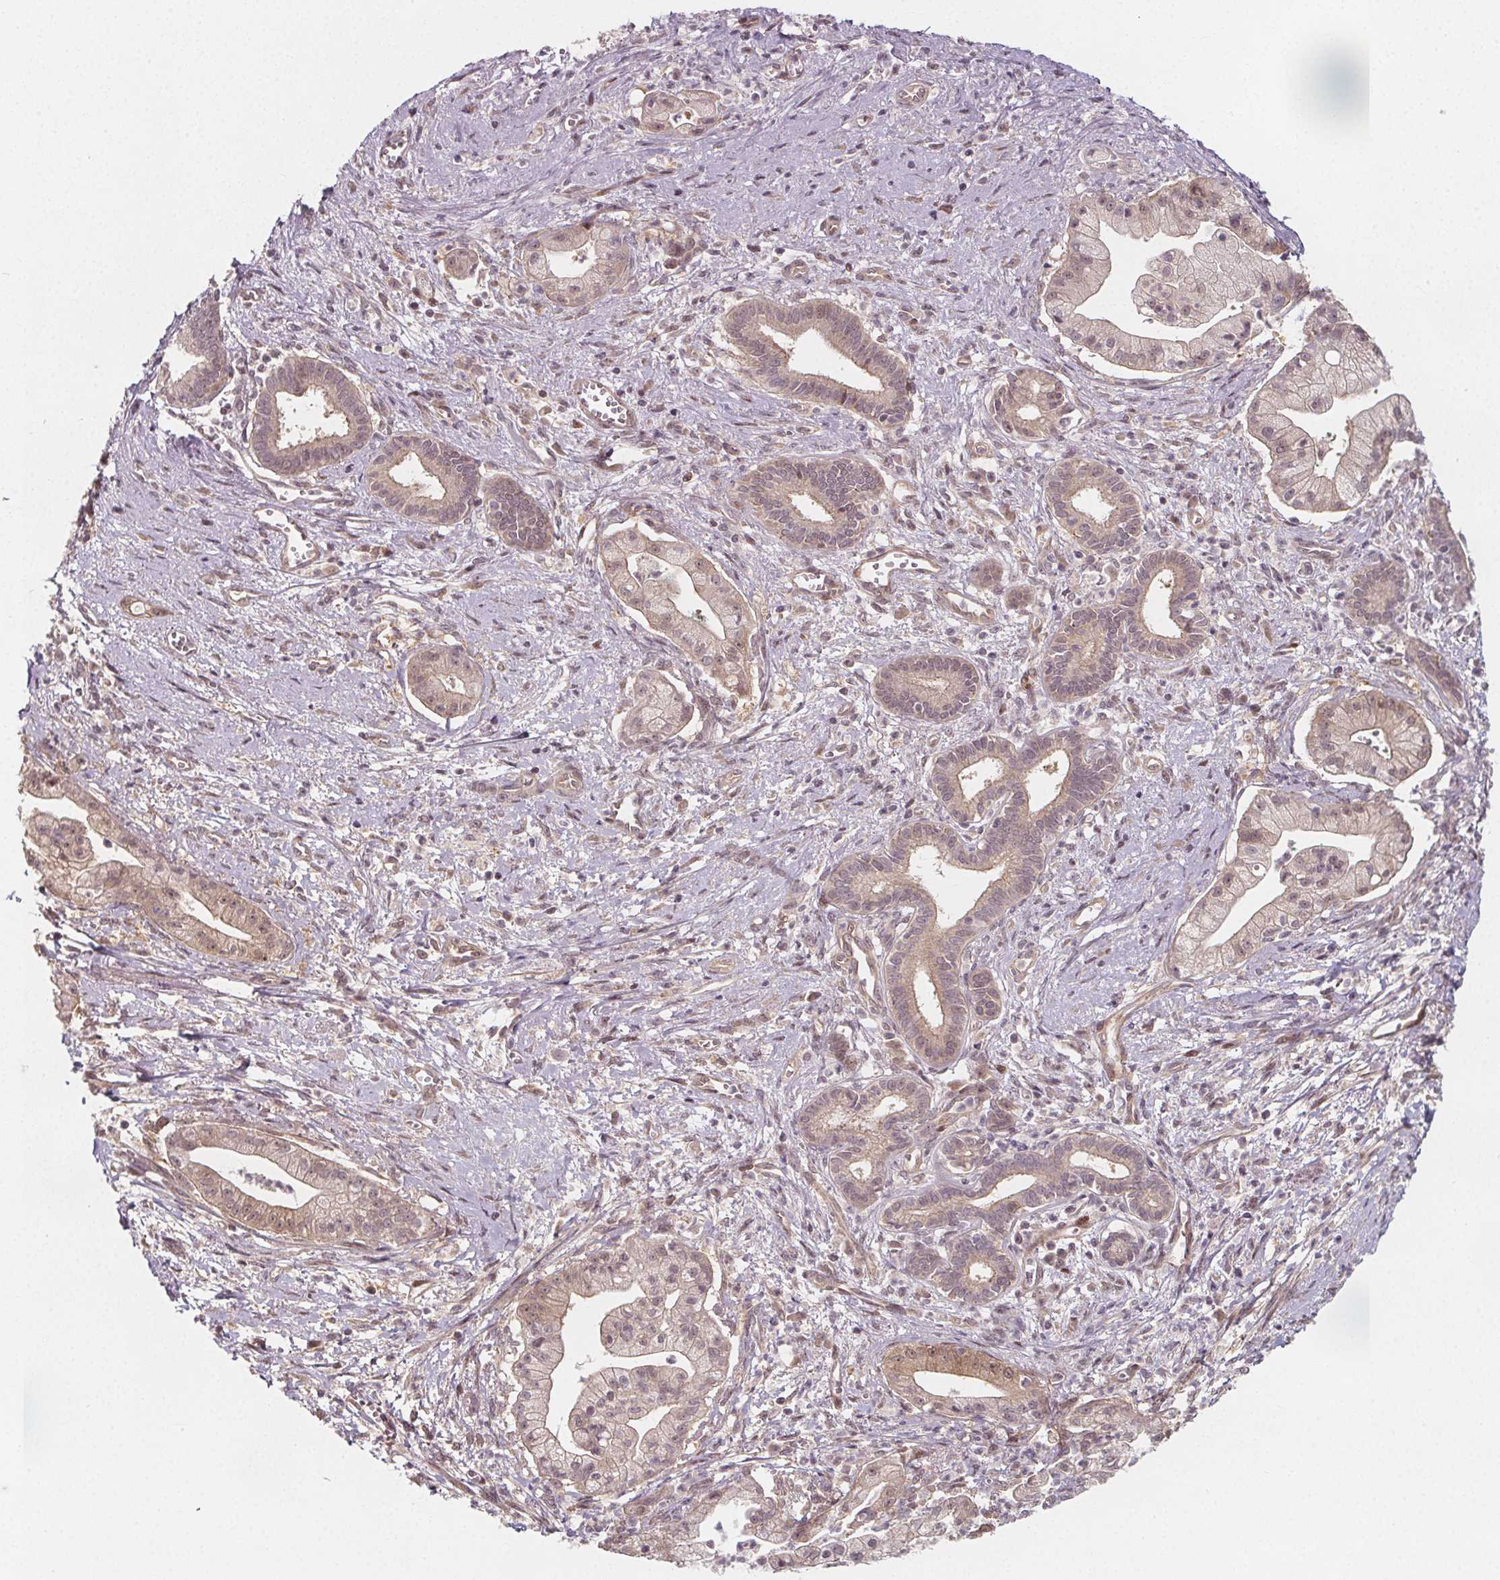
{"staining": {"intensity": "weak", "quantity": "<25%", "location": "cytoplasmic/membranous,nuclear"}, "tissue": "pancreatic cancer", "cell_type": "Tumor cells", "image_type": "cancer", "snomed": [{"axis": "morphology", "description": "Normal tissue, NOS"}, {"axis": "morphology", "description": "Adenocarcinoma, NOS"}, {"axis": "topography", "description": "Lymph node"}, {"axis": "topography", "description": "Pancreas"}], "caption": "The micrograph shows no staining of tumor cells in pancreatic adenocarcinoma. (DAB (3,3'-diaminobenzidine) immunohistochemistry (IHC) visualized using brightfield microscopy, high magnification).", "gene": "AKT1S1", "patient": {"sex": "female", "age": 58}}